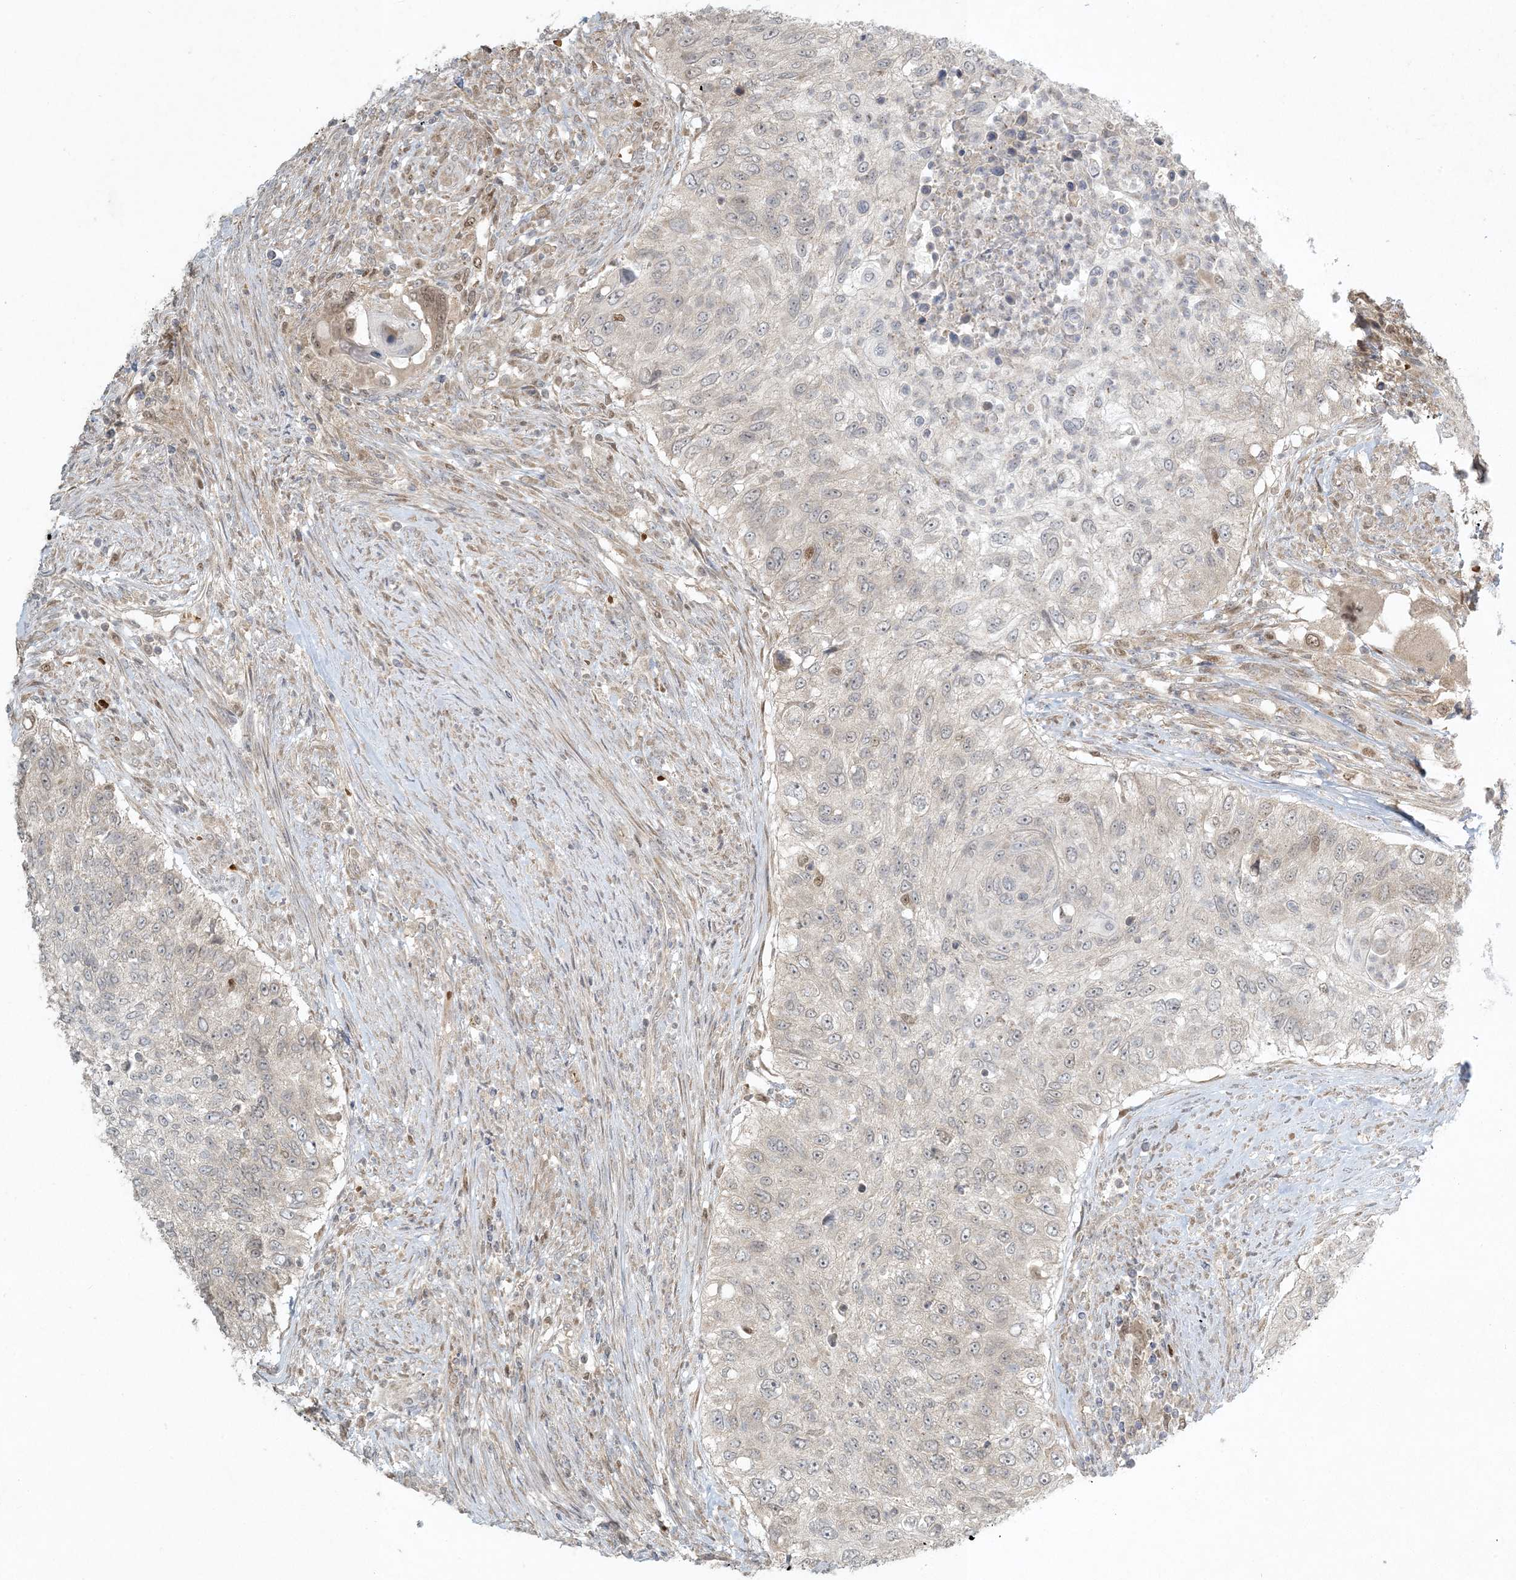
{"staining": {"intensity": "negative", "quantity": "none", "location": "none"}, "tissue": "urothelial cancer", "cell_type": "Tumor cells", "image_type": "cancer", "snomed": [{"axis": "morphology", "description": "Urothelial carcinoma, High grade"}, {"axis": "topography", "description": "Urinary bladder"}], "caption": "Tumor cells show no significant positivity in high-grade urothelial carcinoma. The staining was performed using DAB to visualize the protein expression in brown, while the nuclei were stained in blue with hematoxylin (Magnification: 20x).", "gene": "CTDNEP1", "patient": {"sex": "female", "age": 60}}